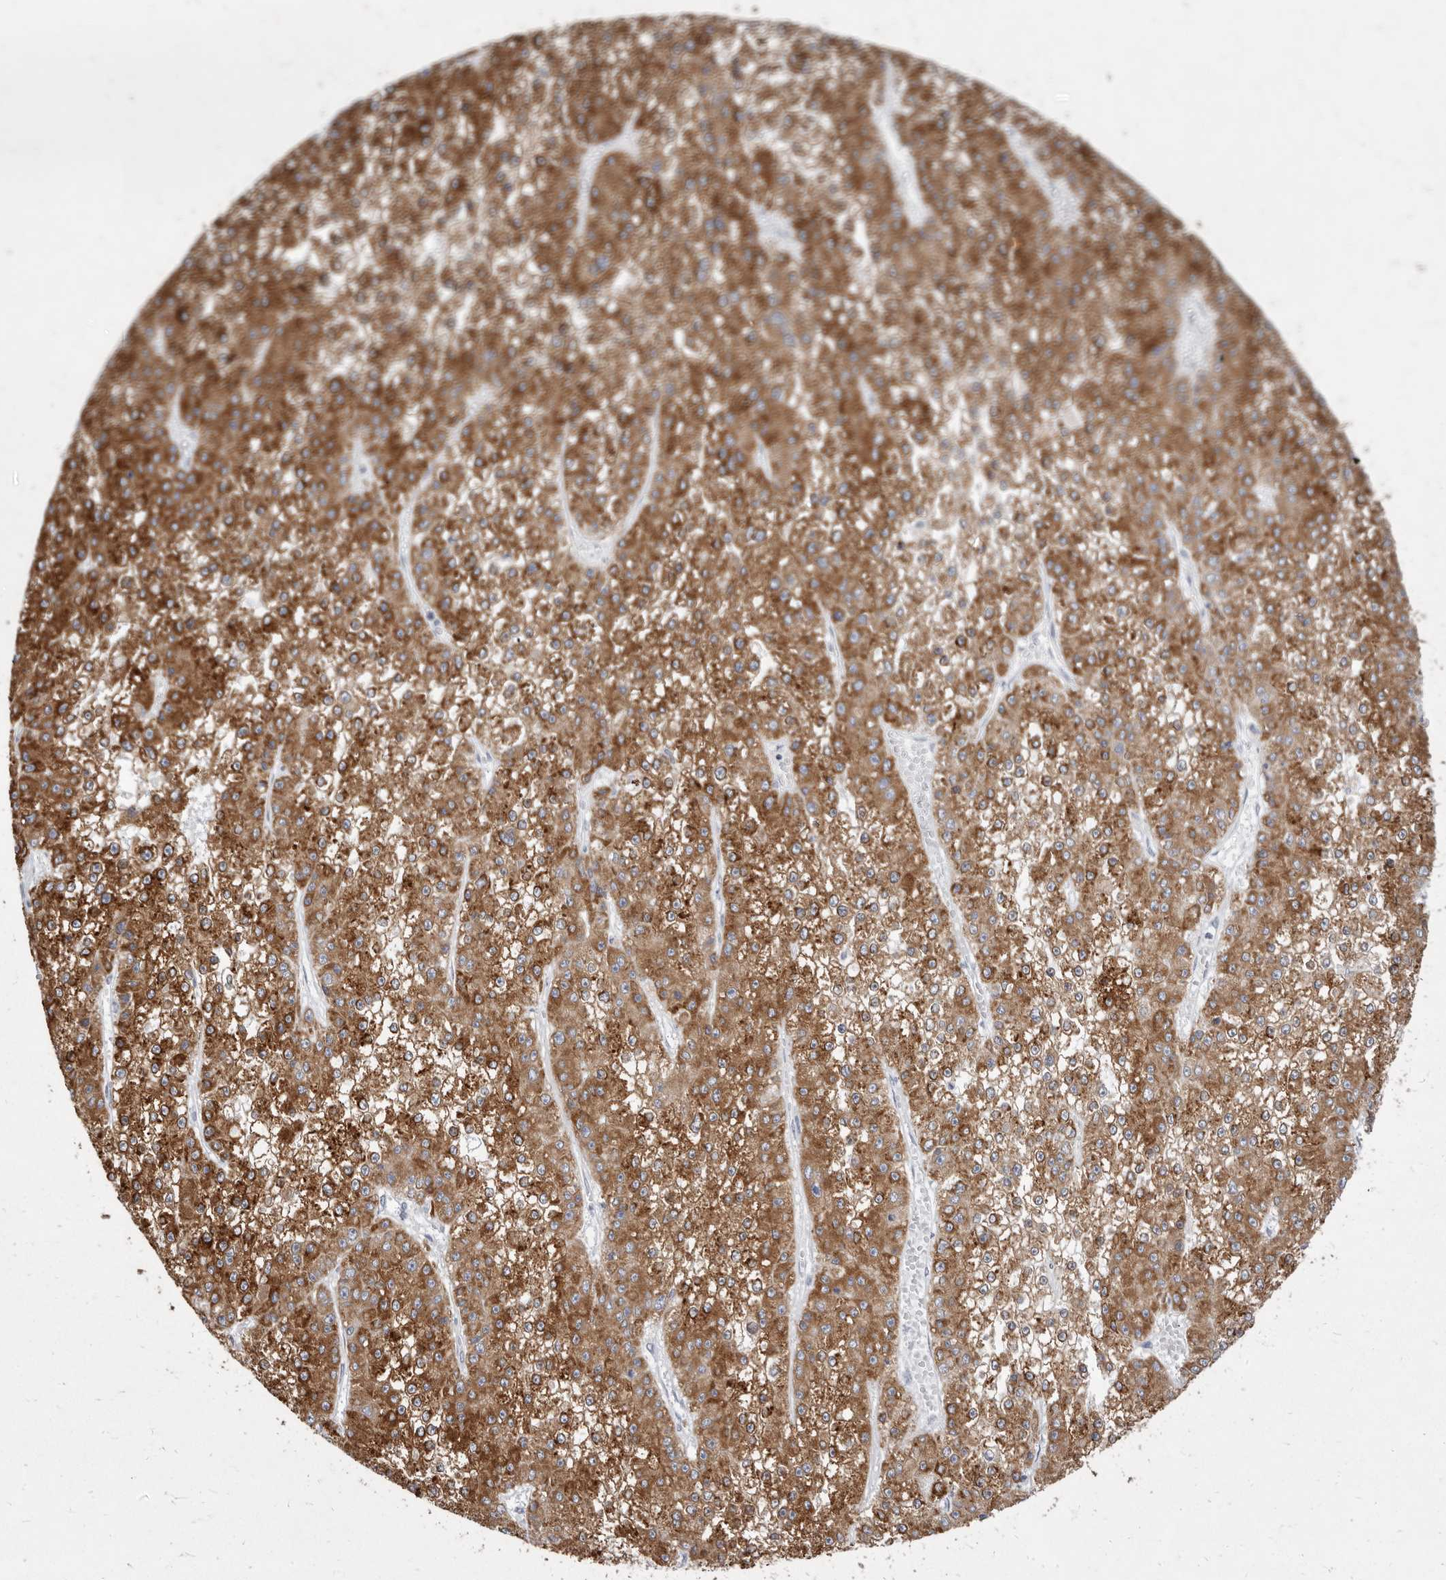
{"staining": {"intensity": "moderate", "quantity": ">75%", "location": "cytoplasmic/membranous"}, "tissue": "liver cancer", "cell_type": "Tumor cells", "image_type": "cancer", "snomed": [{"axis": "morphology", "description": "Carcinoma, Hepatocellular, NOS"}, {"axis": "topography", "description": "Liver"}], "caption": "Liver cancer (hepatocellular carcinoma) stained with a protein marker reveals moderate staining in tumor cells.", "gene": "CYP2E1", "patient": {"sex": "female", "age": 73}}